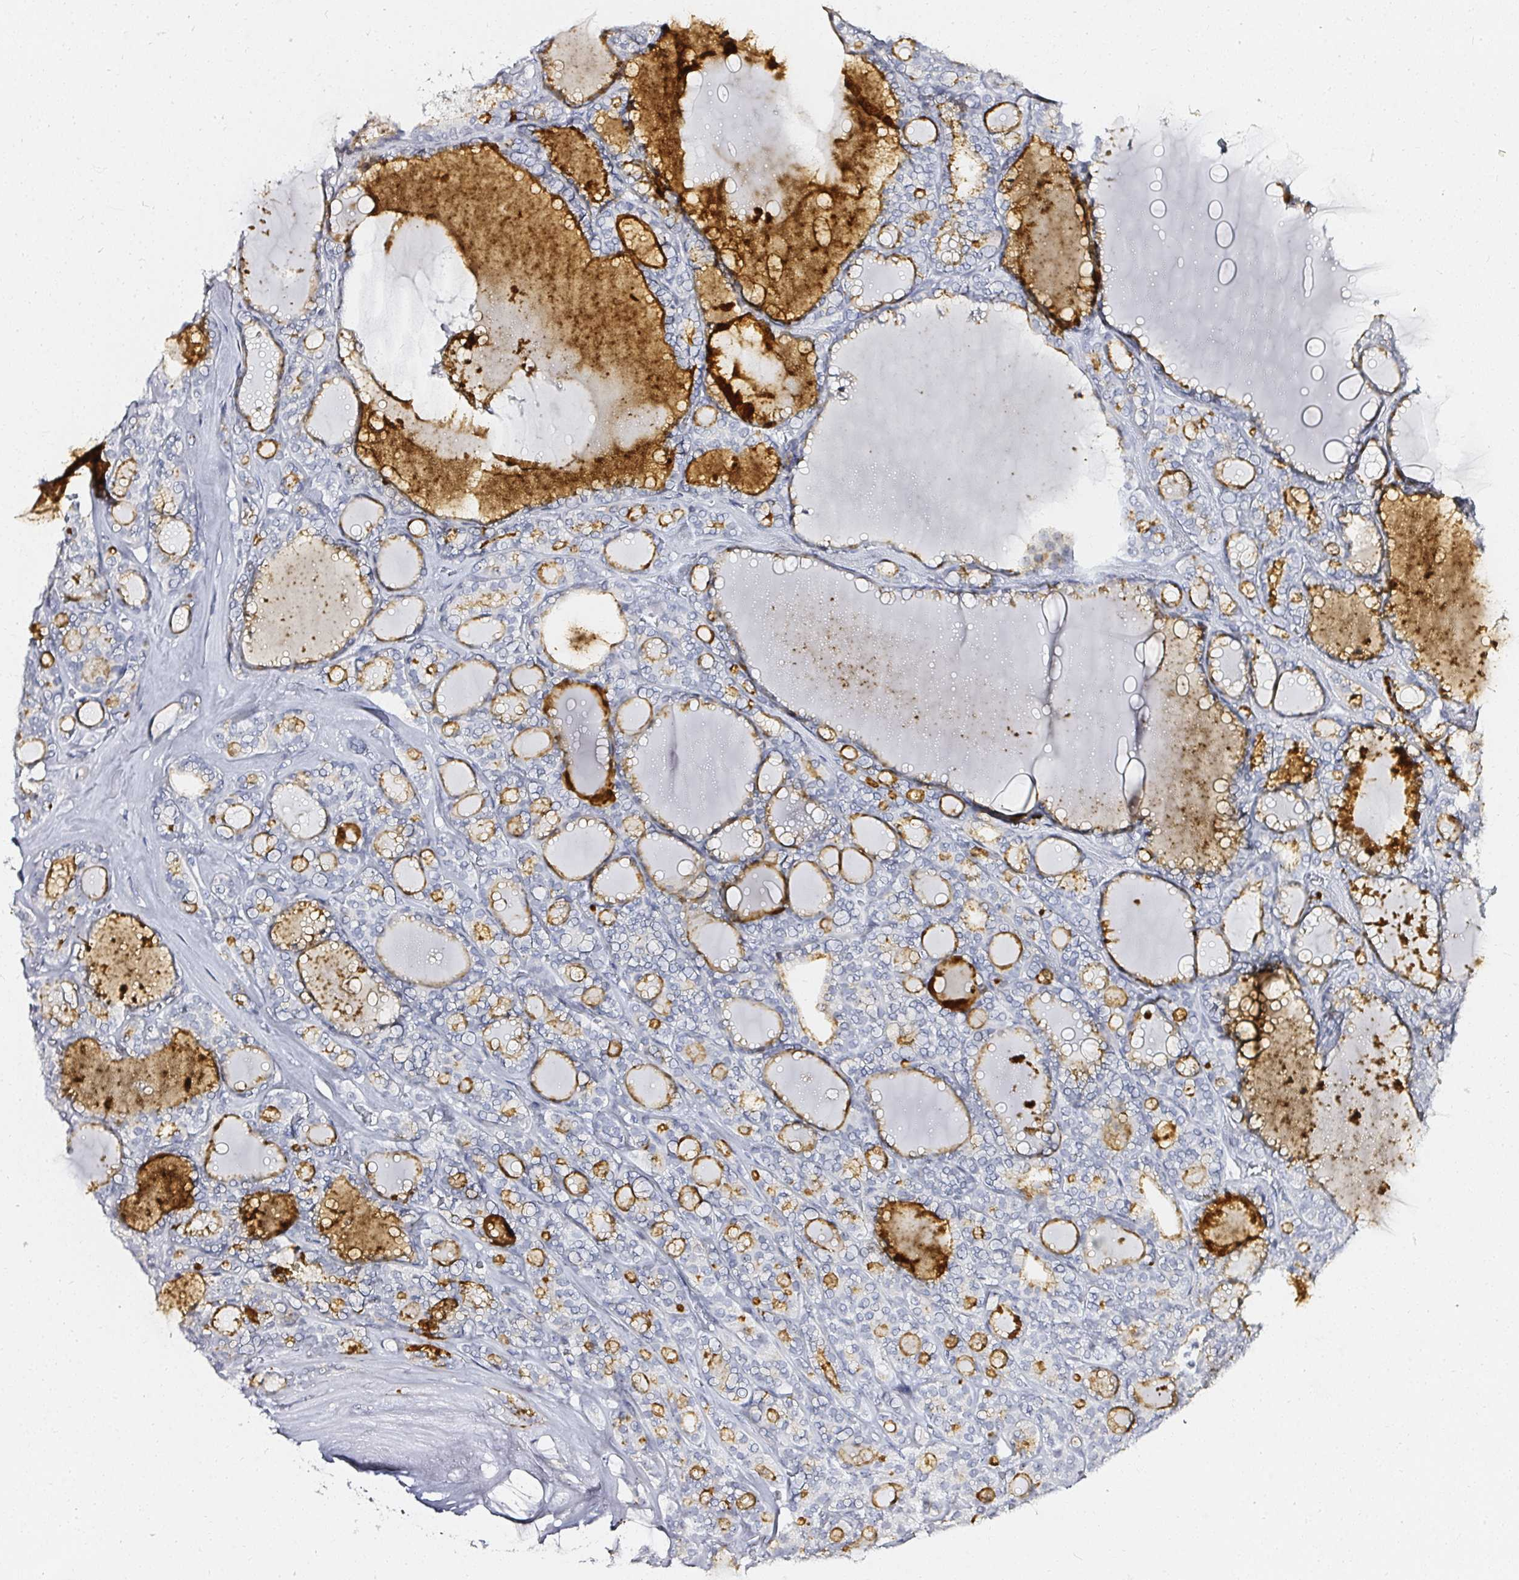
{"staining": {"intensity": "negative", "quantity": "none", "location": "none"}, "tissue": "thyroid cancer", "cell_type": "Tumor cells", "image_type": "cancer", "snomed": [{"axis": "morphology", "description": "Follicular adenoma carcinoma, NOS"}, {"axis": "topography", "description": "Thyroid gland"}], "caption": "Immunohistochemistry (IHC) image of neoplastic tissue: follicular adenoma carcinoma (thyroid) stained with DAB demonstrates no significant protein positivity in tumor cells.", "gene": "ACAN", "patient": {"sex": "male", "age": 74}}